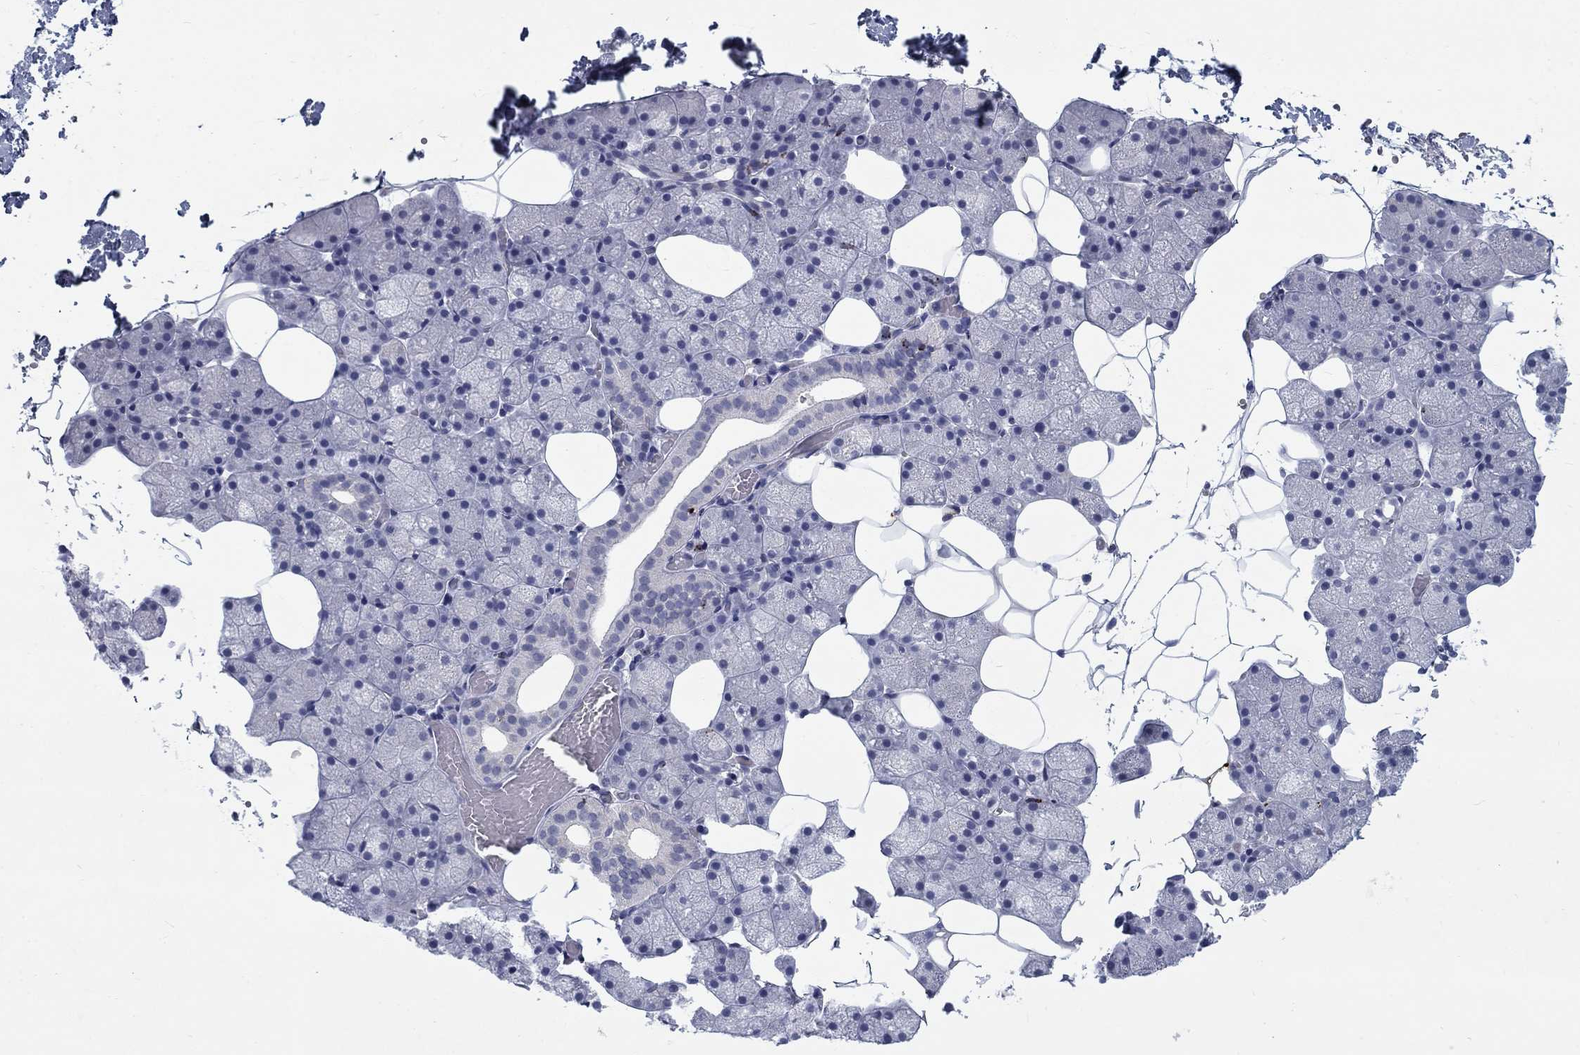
{"staining": {"intensity": "negative", "quantity": "none", "location": "none"}, "tissue": "salivary gland", "cell_type": "Glandular cells", "image_type": "normal", "snomed": [{"axis": "morphology", "description": "Normal tissue, NOS"}, {"axis": "topography", "description": "Salivary gland"}], "caption": "This is an immunohistochemistry (IHC) photomicrograph of unremarkable human salivary gland. There is no staining in glandular cells.", "gene": "GZMA", "patient": {"sex": "male", "age": 38}}